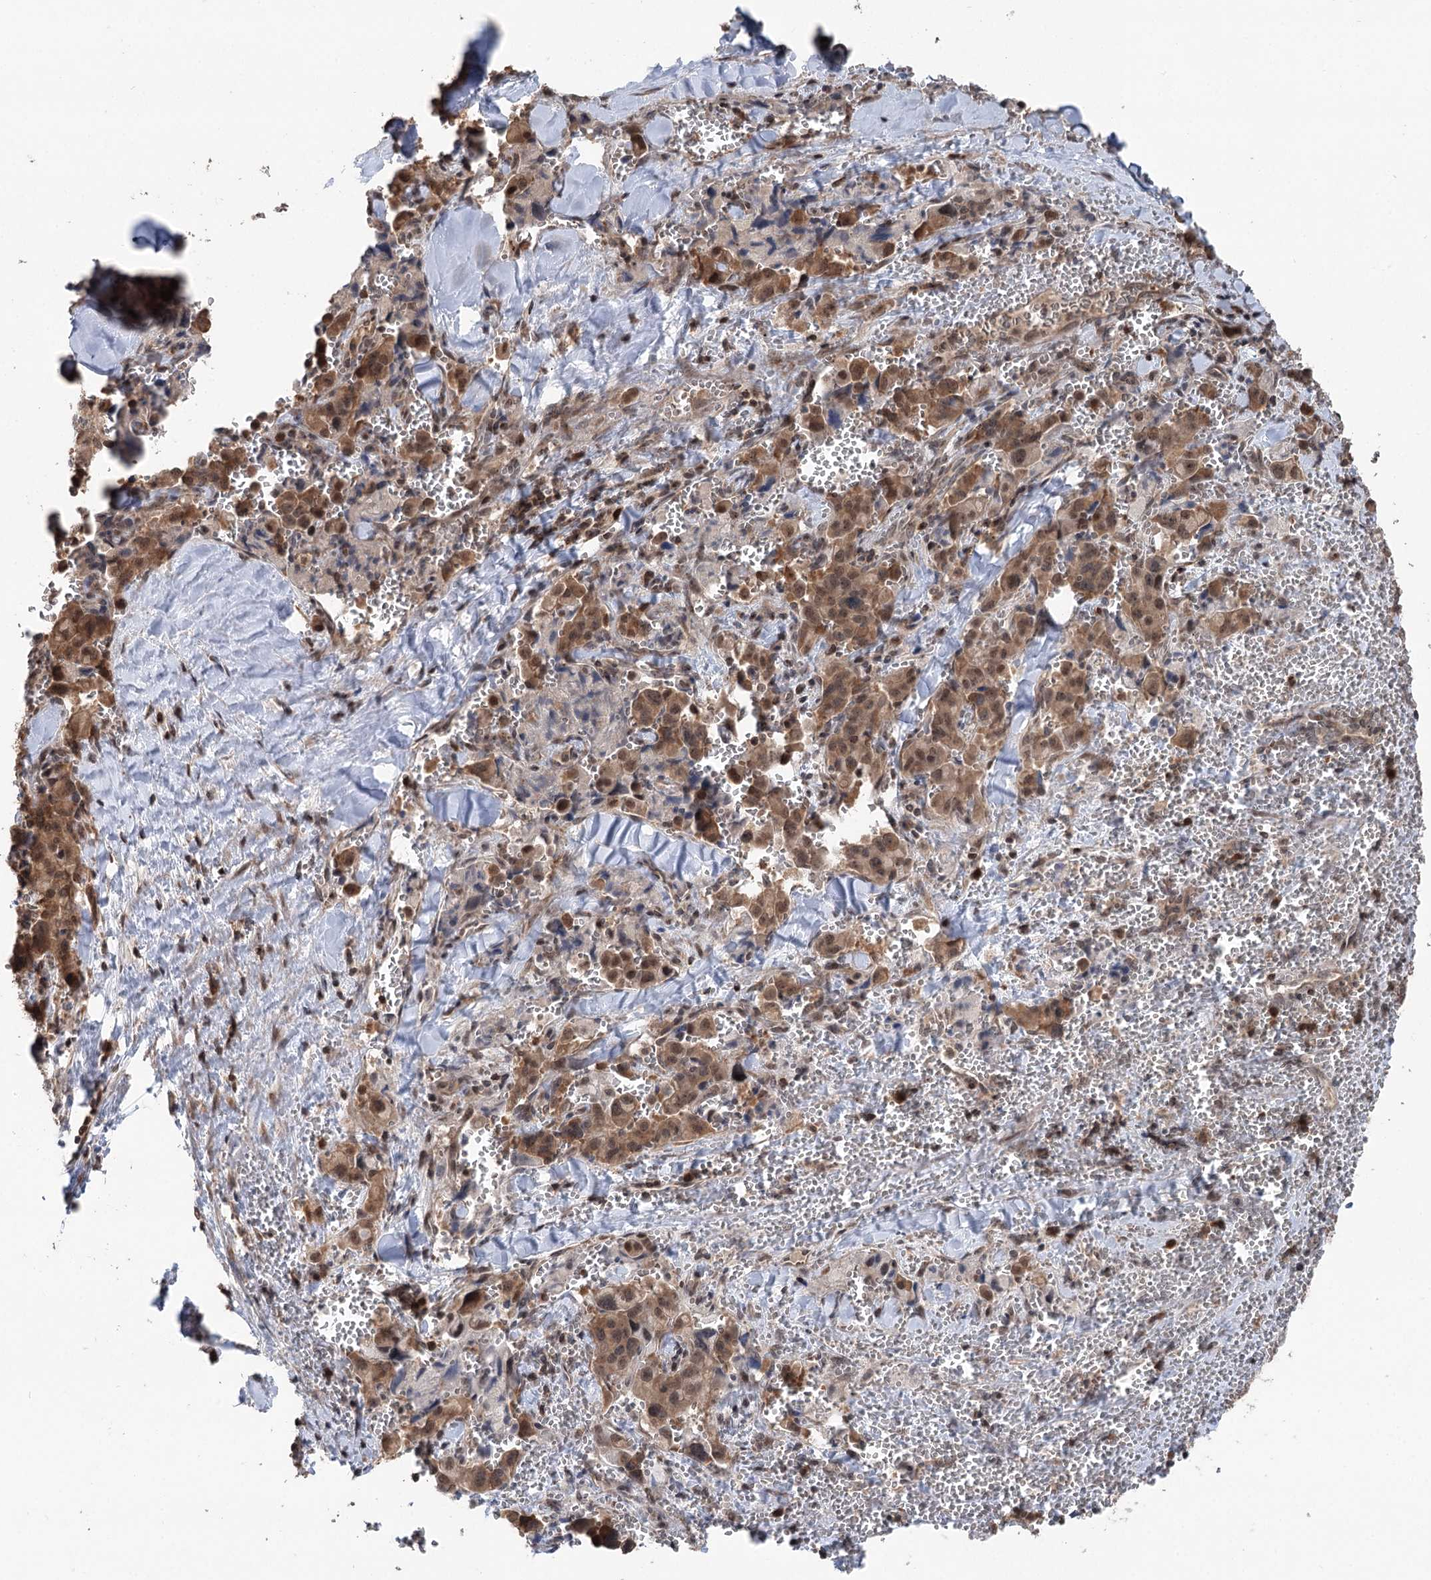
{"staining": {"intensity": "moderate", "quantity": ">75%", "location": "cytoplasmic/membranous,nuclear"}, "tissue": "pancreatic cancer", "cell_type": "Tumor cells", "image_type": "cancer", "snomed": [{"axis": "morphology", "description": "Adenocarcinoma, NOS"}, {"axis": "topography", "description": "Pancreas"}], "caption": "Pancreatic adenocarcinoma stained with a brown dye exhibits moderate cytoplasmic/membranous and nuclear positive staining in about >75% of tumor cells.", "gene": "CCSER2", "patient": {"sex": "male", "age": 65}}